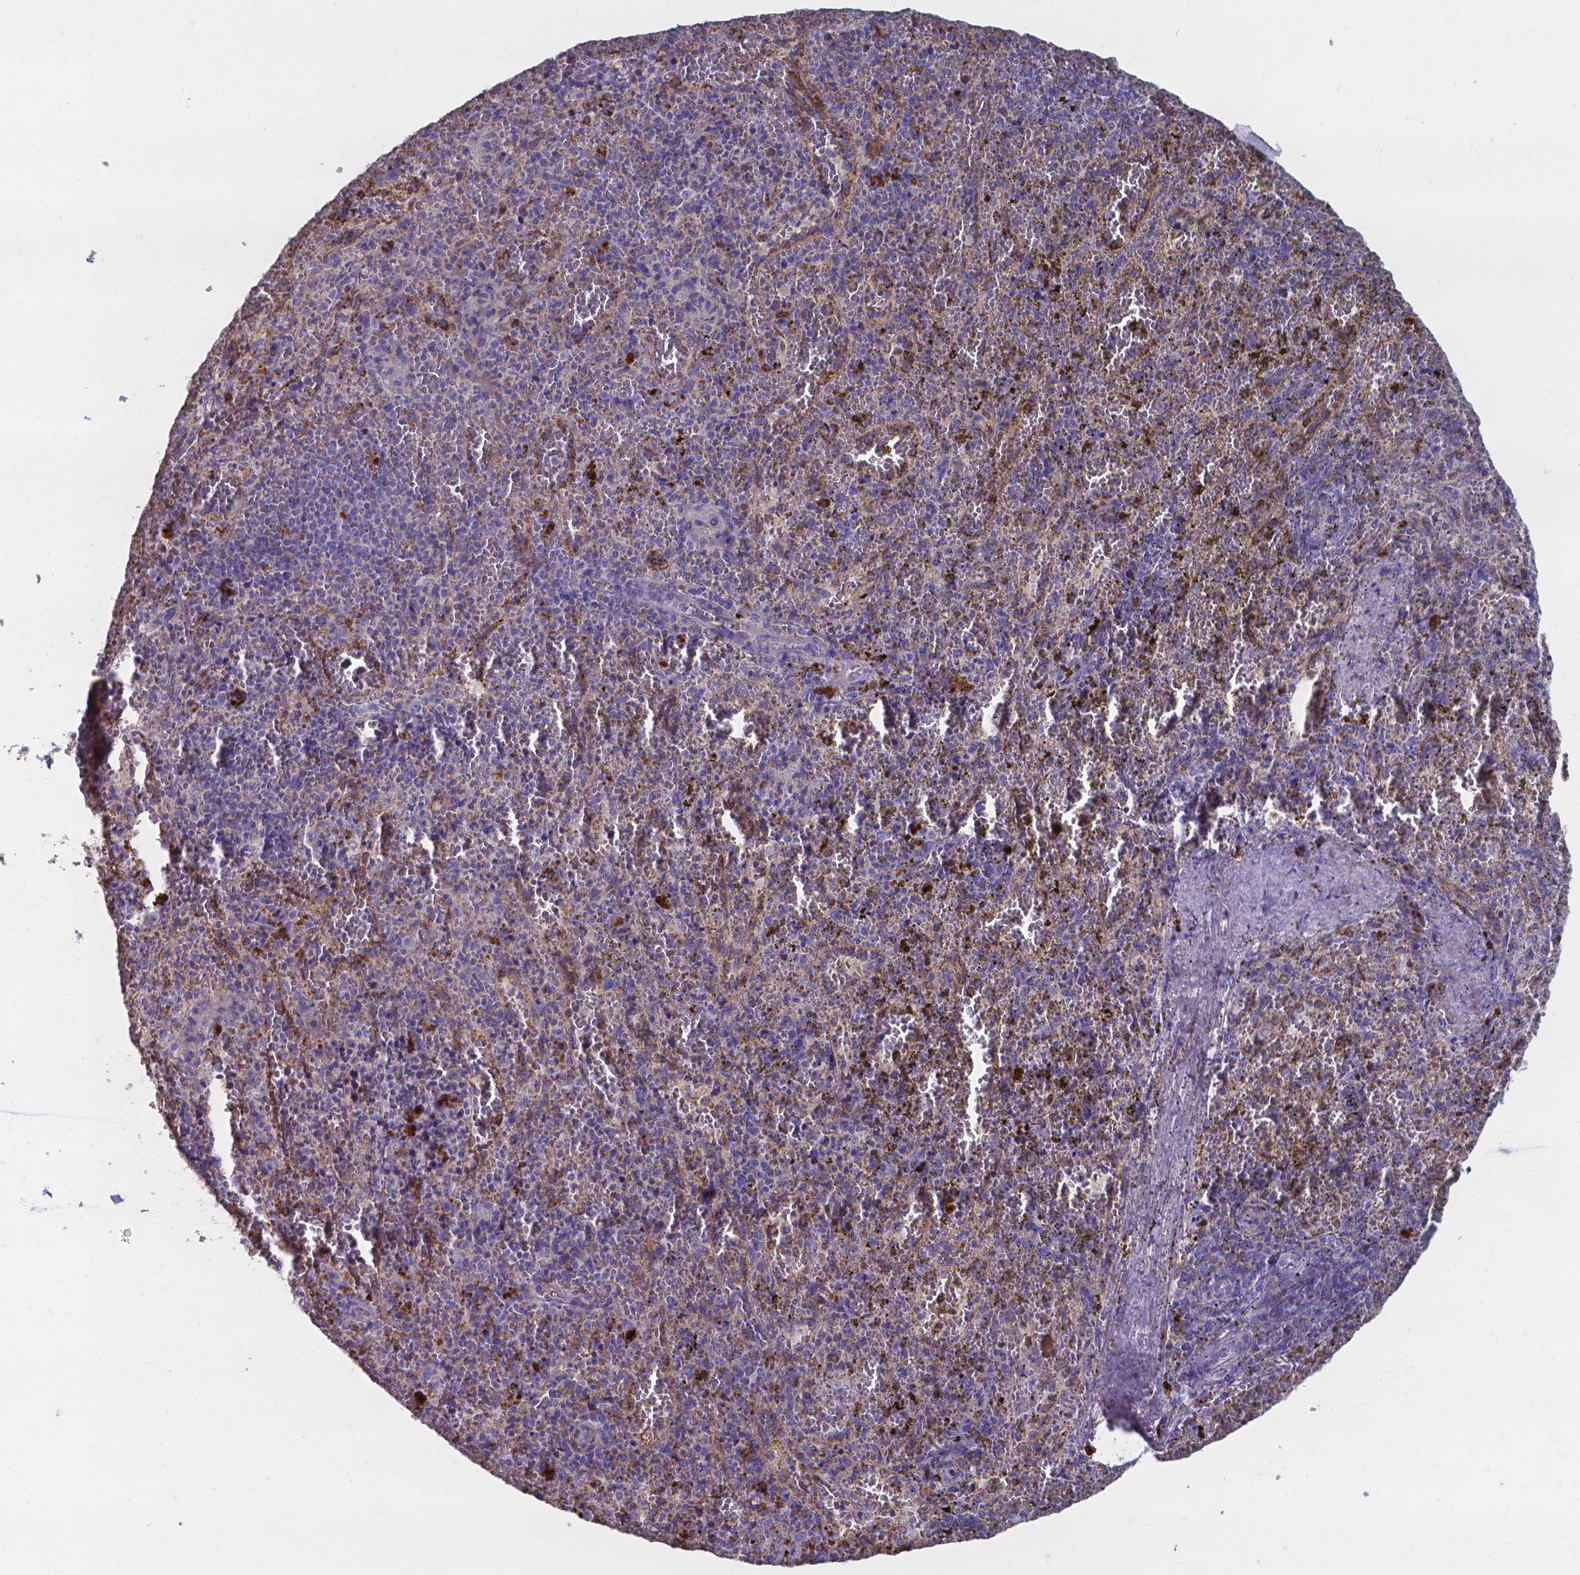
{"staining": {"intensity": "negative", "quantity": "none", "location": "none"}, "tissue": "spleen", "cell_type": "Cells in red pulp", "image_type": "normal", "snomed": [{"axis": "morphology", "description": "Normal tissue, NOS"}, {"axis": "topography", "description": "Spleen"}], "caption": "Immunohistochemistry of benign human spleen displays no staining in cells in red pulp.", "gene": "SERPINA1", "patient": {"sex": "female", "age": 50}}